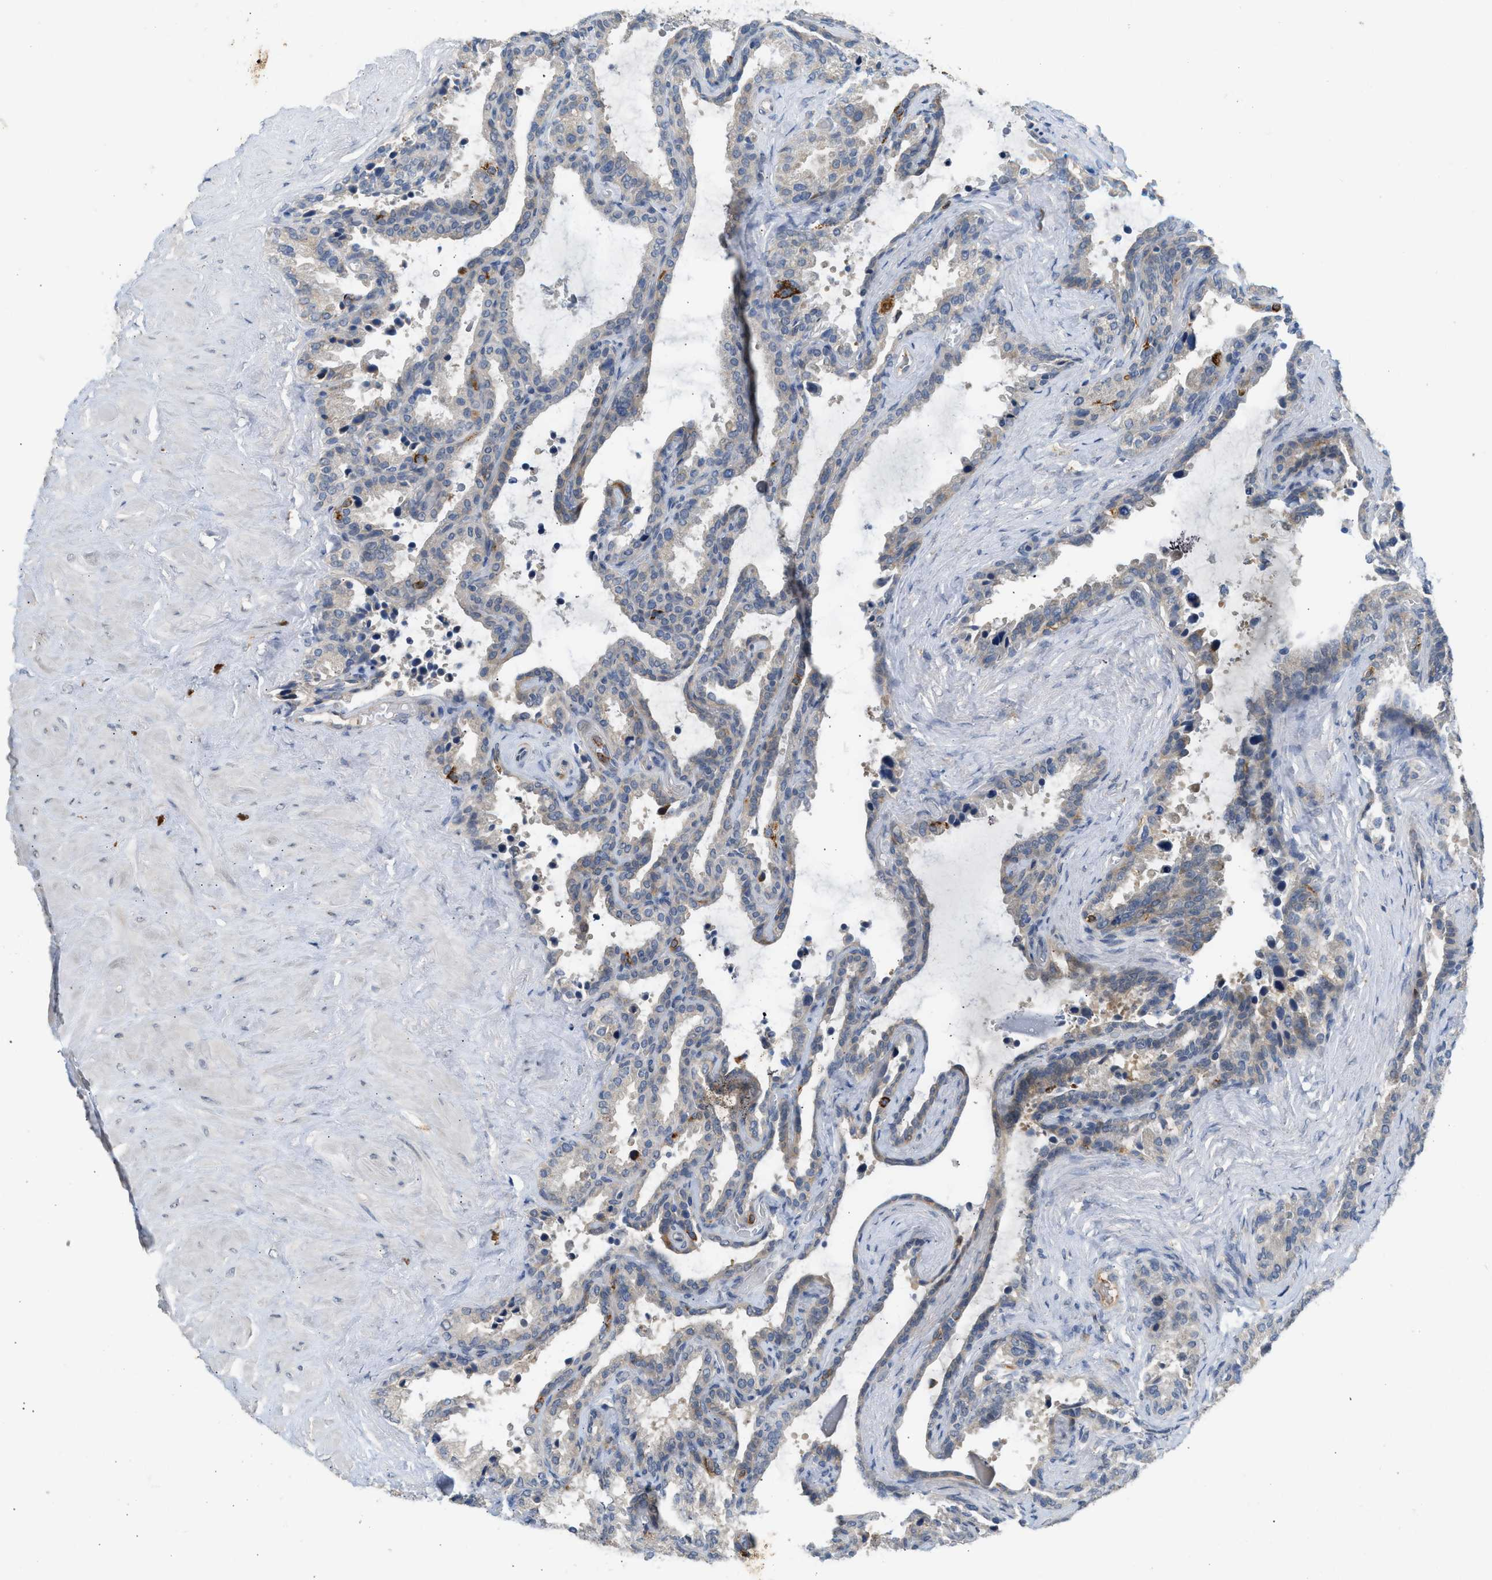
{"staining": {"intensity": "negative", "quantity": "none", "location": "none"}, "tissue": "seminal vesicle", "cell_type": "Glandular cells", "image_type": "normal", "snomed": [{"axis": "morphology", "description": "Normal tissue, NOS"}, {"axis": "topography", "description": "Seminal veicle"}], "caption": "High power microscopy histopathology image of an IHC histopathology image of benign seminal vesicle, revealing no significant positivity in glandular cells.", "gene": "RHBDF2", "patient": {"sex": "male", "age": 46}}